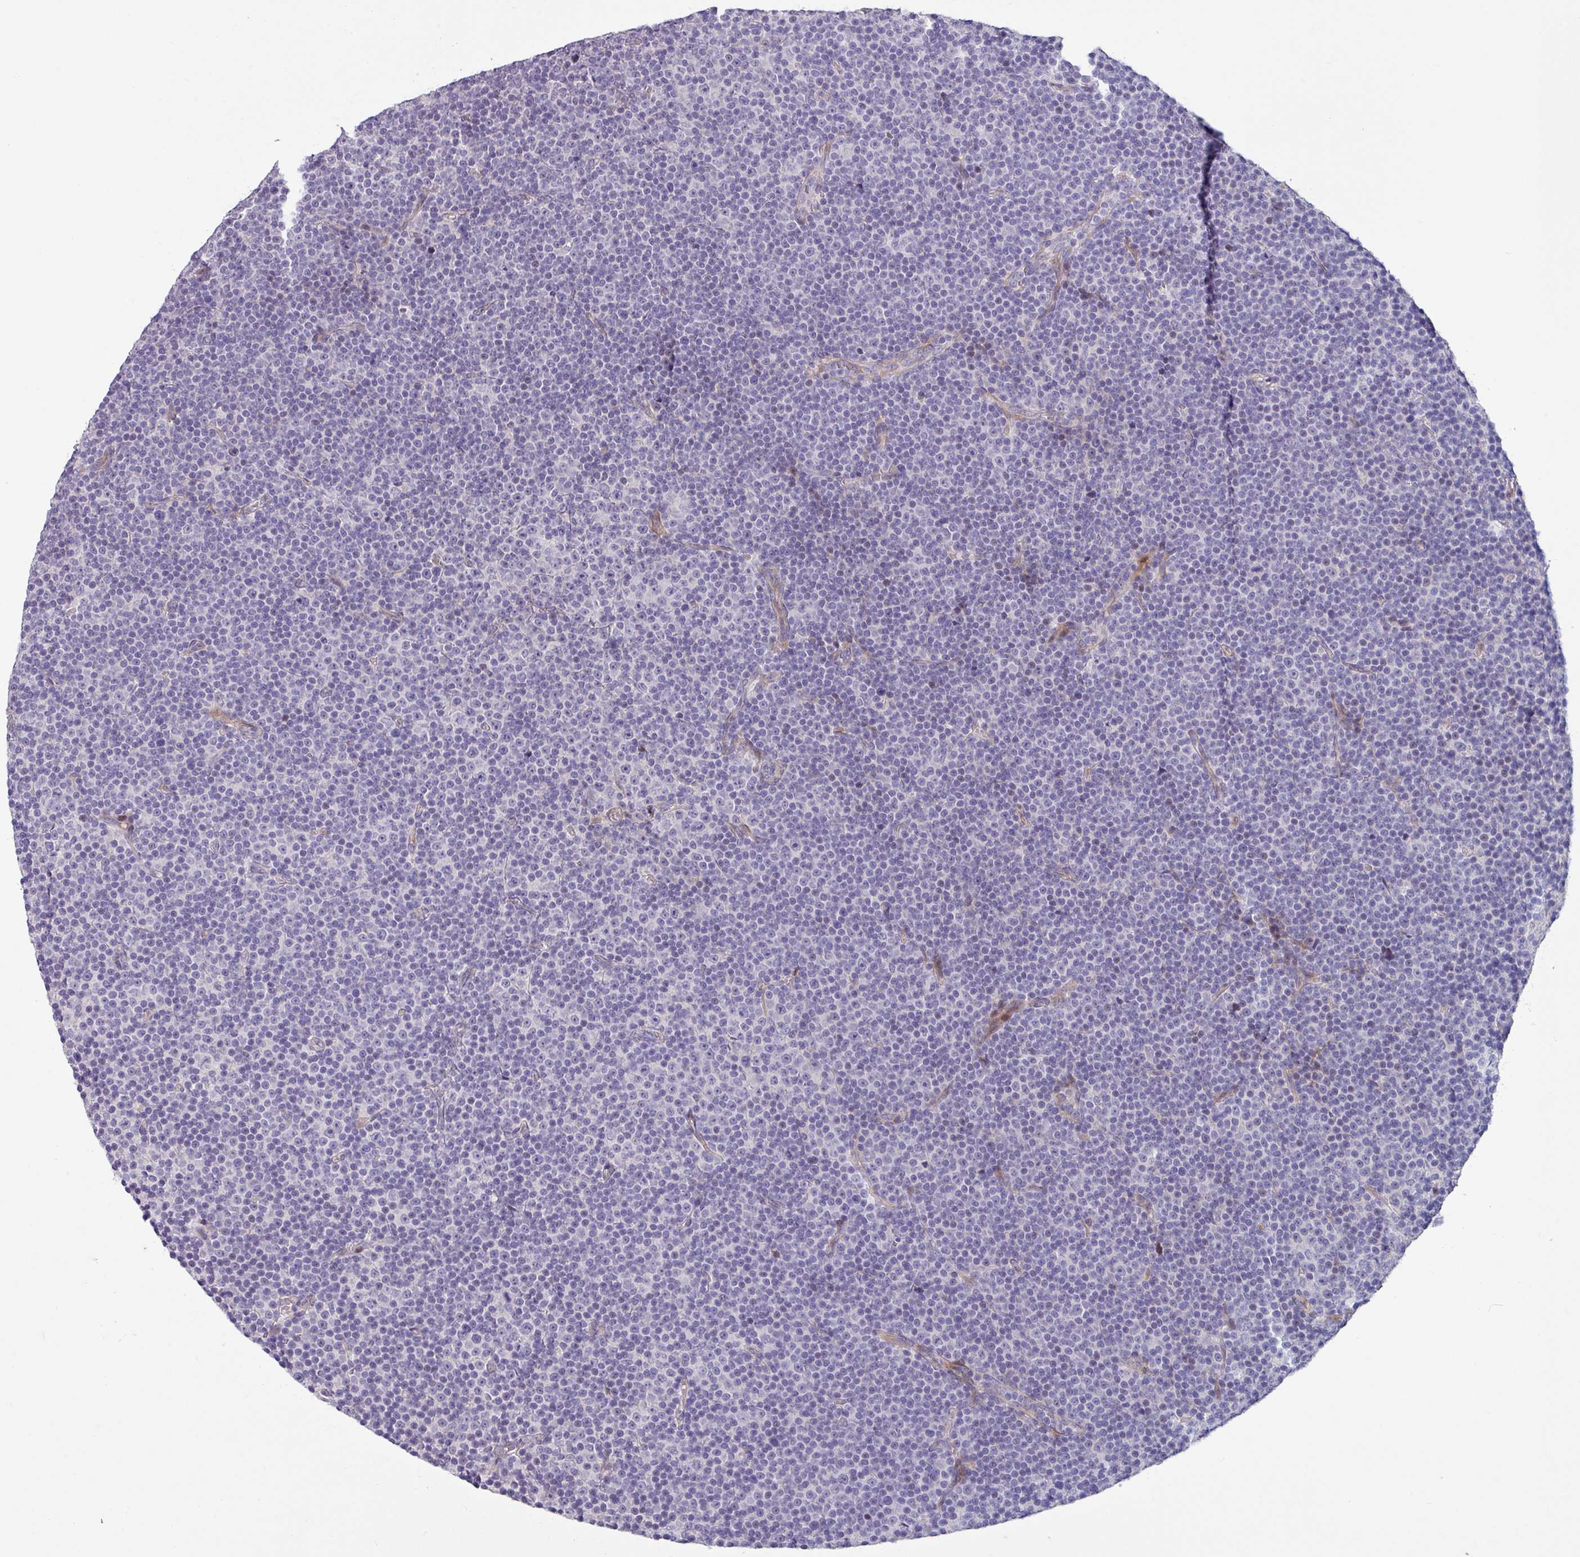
{"staining": {"intensity": "negative", "quantity": "none", "location": "none"}, "tissue": "lymphoma", "cell_type": "Tumor cells", "image_type": "cancer", "snomed": [{"axis": "morphology", "description": "Malignant lymphoma, non-Hodgkin's type, Low grade"}, {"axis": "topography", "description": "Lymph node"}], "caption": "The histopathology image exhibits no significant expression in tumor cells of lymphoma.", "gene": "KLHL3", "patient": {"sex": "female", "age": 67}}